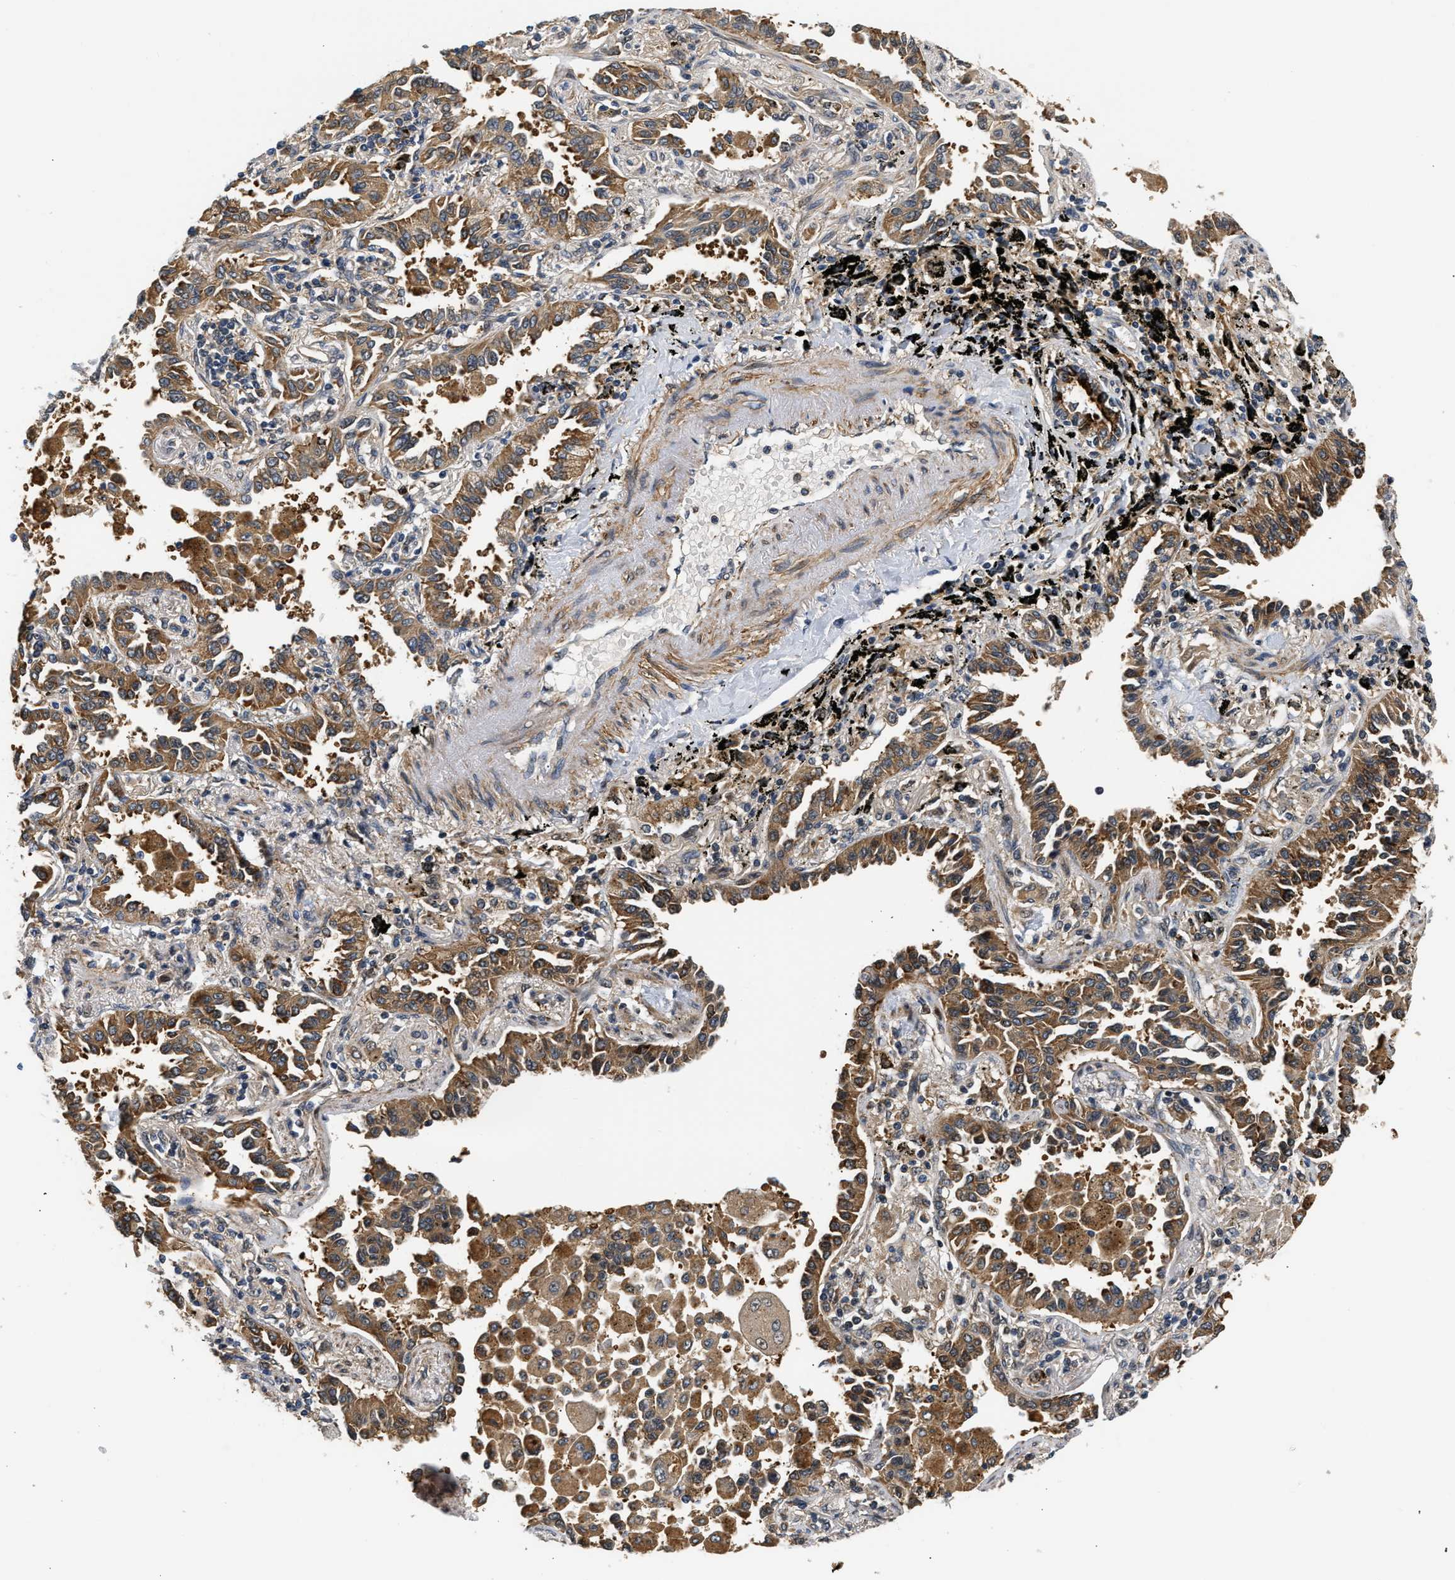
{"staining": {"intensity": "moderate", "quantity": ">75%", "location": "cytoplasmic/membranous"}, "tissue": "lung cancer", "cell_type": "Tumor cells", "image_type": "cancer", "snomed": [{"axis": "morphology", "description": "Normal tissue, NOS"}, {"axis": "morphology", "description": "Adenocarcinoma, NOS"}, {"axis": "topography", "description": "Lung"}], "caption": "Protein analysis of lung cancer (adenocarcinoma) tissue exhibits moderate cytoplasmic/membranous positivity in about >75% of tumor cells.", "gene": "LARP6", "patient": {"sex": "male", "age": 59}}